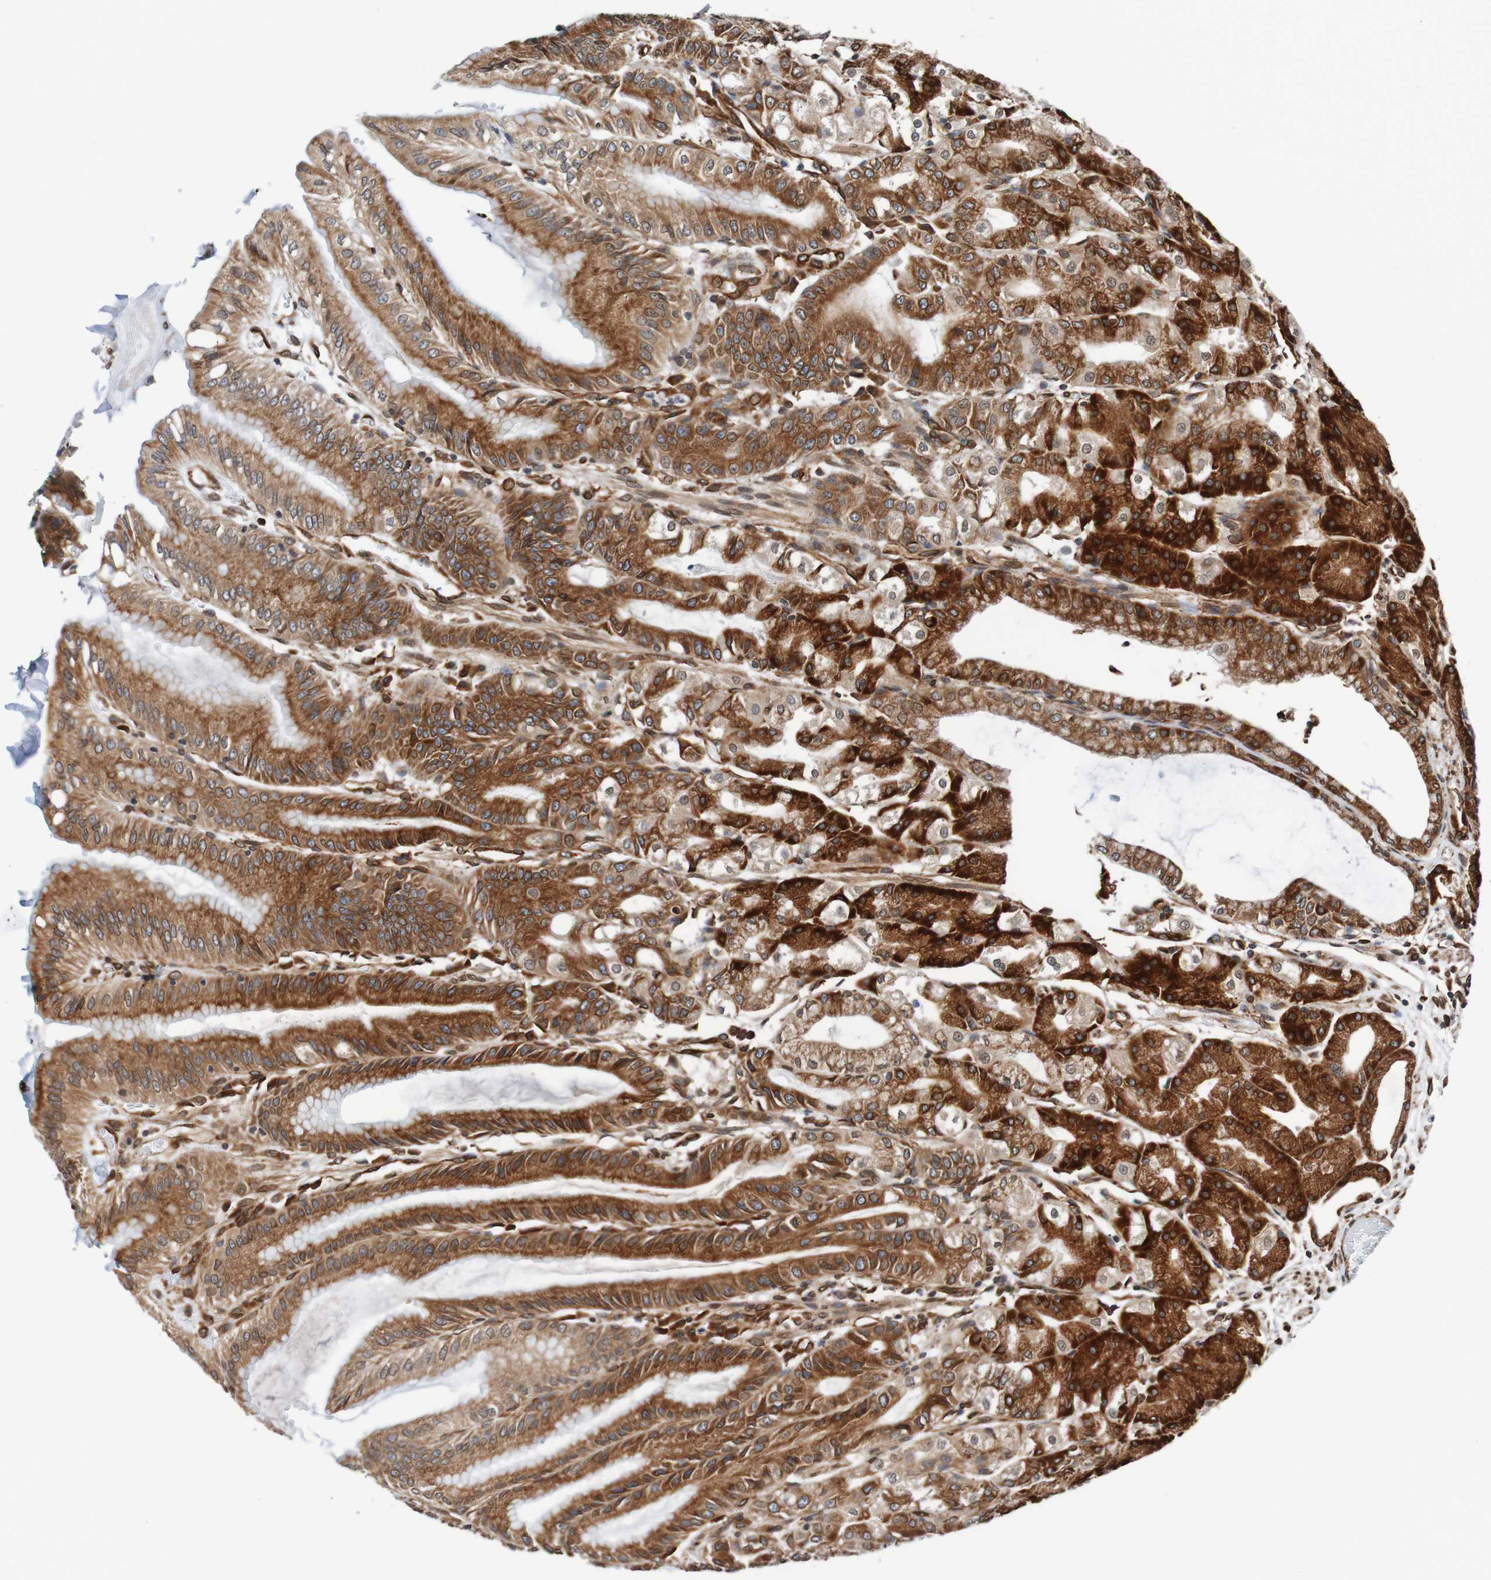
{"staining": {"intensity": "strong", "quantity": ">75%", "location": "cytoplasmic/membranous,nuclear"}, "tissue": "stomach", "cell_type": "Glandular cells", "image_type": "normal", "snomed": [{"axis": "morphology", "description": "Normal tissue, NOS"}, {"axis": "topography", "description": "Stomach, lower"}], "caption": "Unremarkable stomach displays strong cytoplasmic/membranous,nuclear positivity in about >75% of glandular cells.", "gene": "TMEM109", "patient": {"sex": "male", "age": 71}}